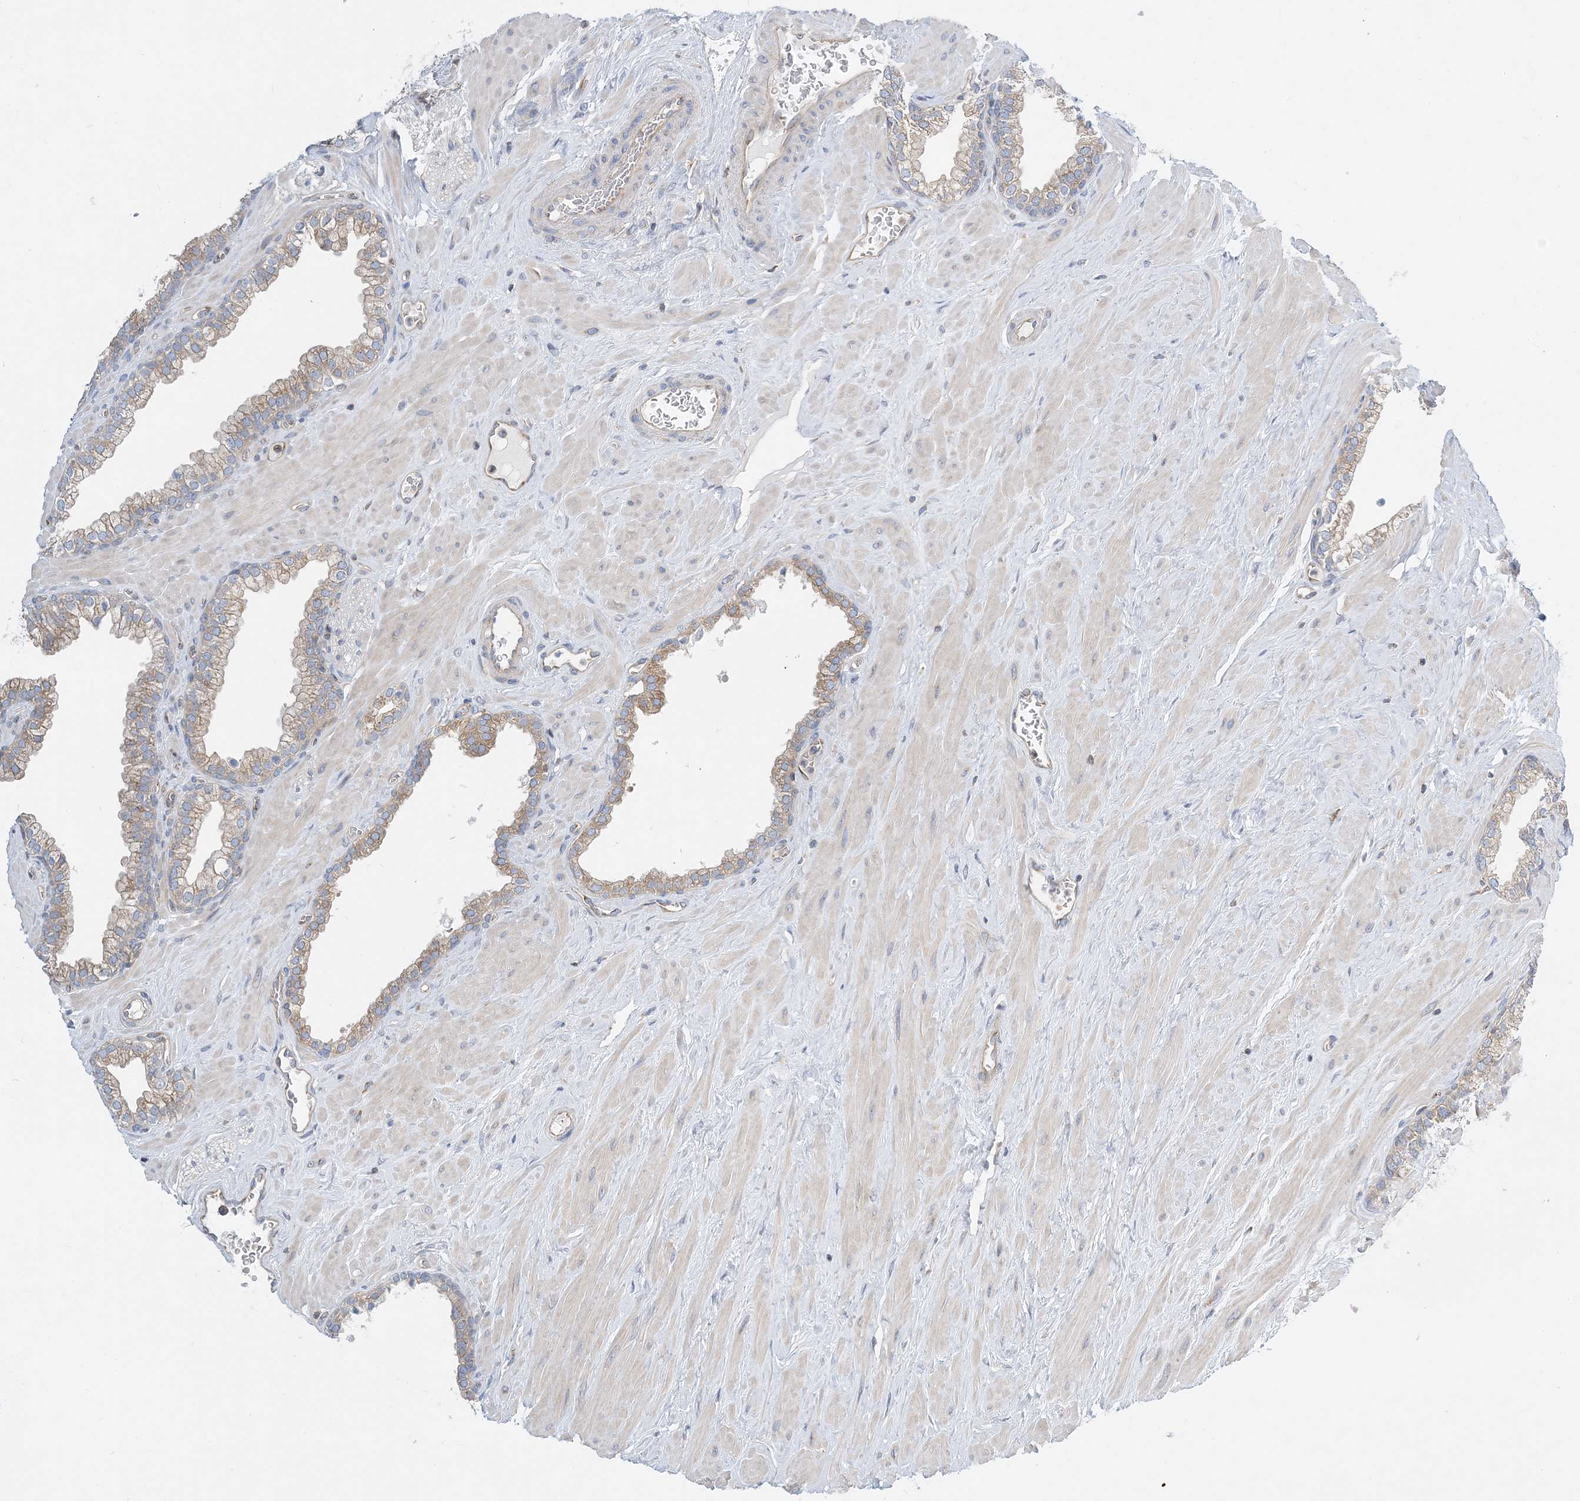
{"staining": {"intensity": "weak", "quantity": "25%-75%", "location": "cytoplasmic/membranous"}, "tissue": "prostate", "cell_type": "Glandular cells", "image_type": "normal", "snomed": [{"axis": "morphology", "description": "Normal tissue, NOS"}, {"axis": "morphology", "description": "Urothelial carcinoma, Low grade"}, {"axis": "topography", "description": "Urinary bladder"}, {"axis": "topography", "description": "Prostate"}], "caption": "Glandular cells show low levels of weak cytoplasmic/membranous positivity in about 25%-75% of cells in unremarkable human prostate. (Brightfield microscopy of DAB IHC at high magnification).", "gene": "FAM114A2", "patient": {"sex": "male", "age": 60}}